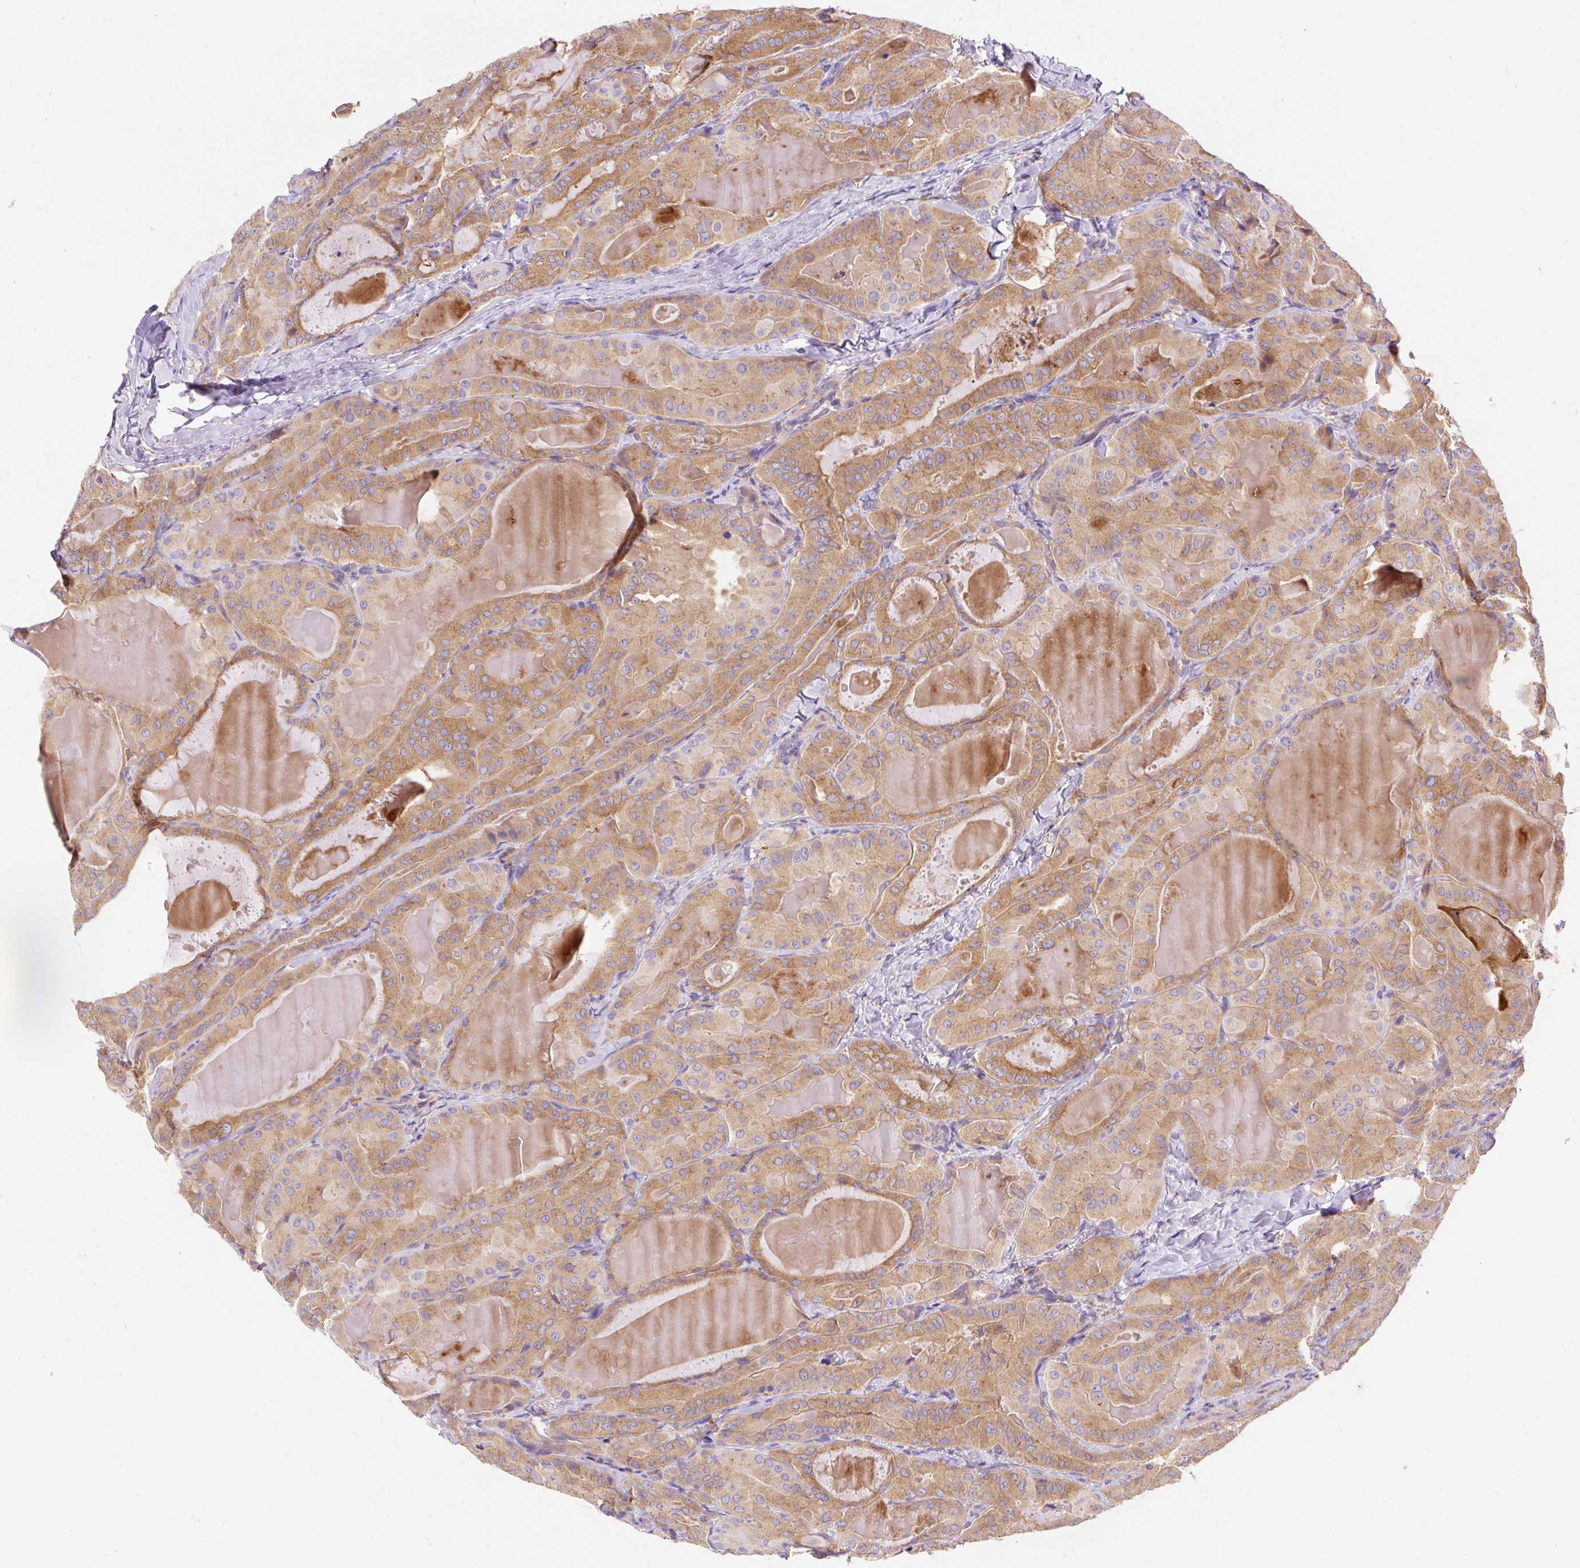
{"staining": {"intensity": "moderate", "quantity": ">75%", "location": "cytoplasmic/membranous"}, "tissue": "thyroid cancer", "cell_type": "Tumor cells", "image_type": "cancer", "snomed": [{"axis": "morphology", "description": "Papillary adenocarcinoma, NOS"}, {"axis": "topography", "description": "Thyroid gland"}], "caption": "Tumor cells demonstrate medium levels of moderate cytoplasmic/membranous staining in approximately >75% of cells in thyroid cancer.", "gene": "OR4K15", "patient": {"sex": "female", "age": 68}}